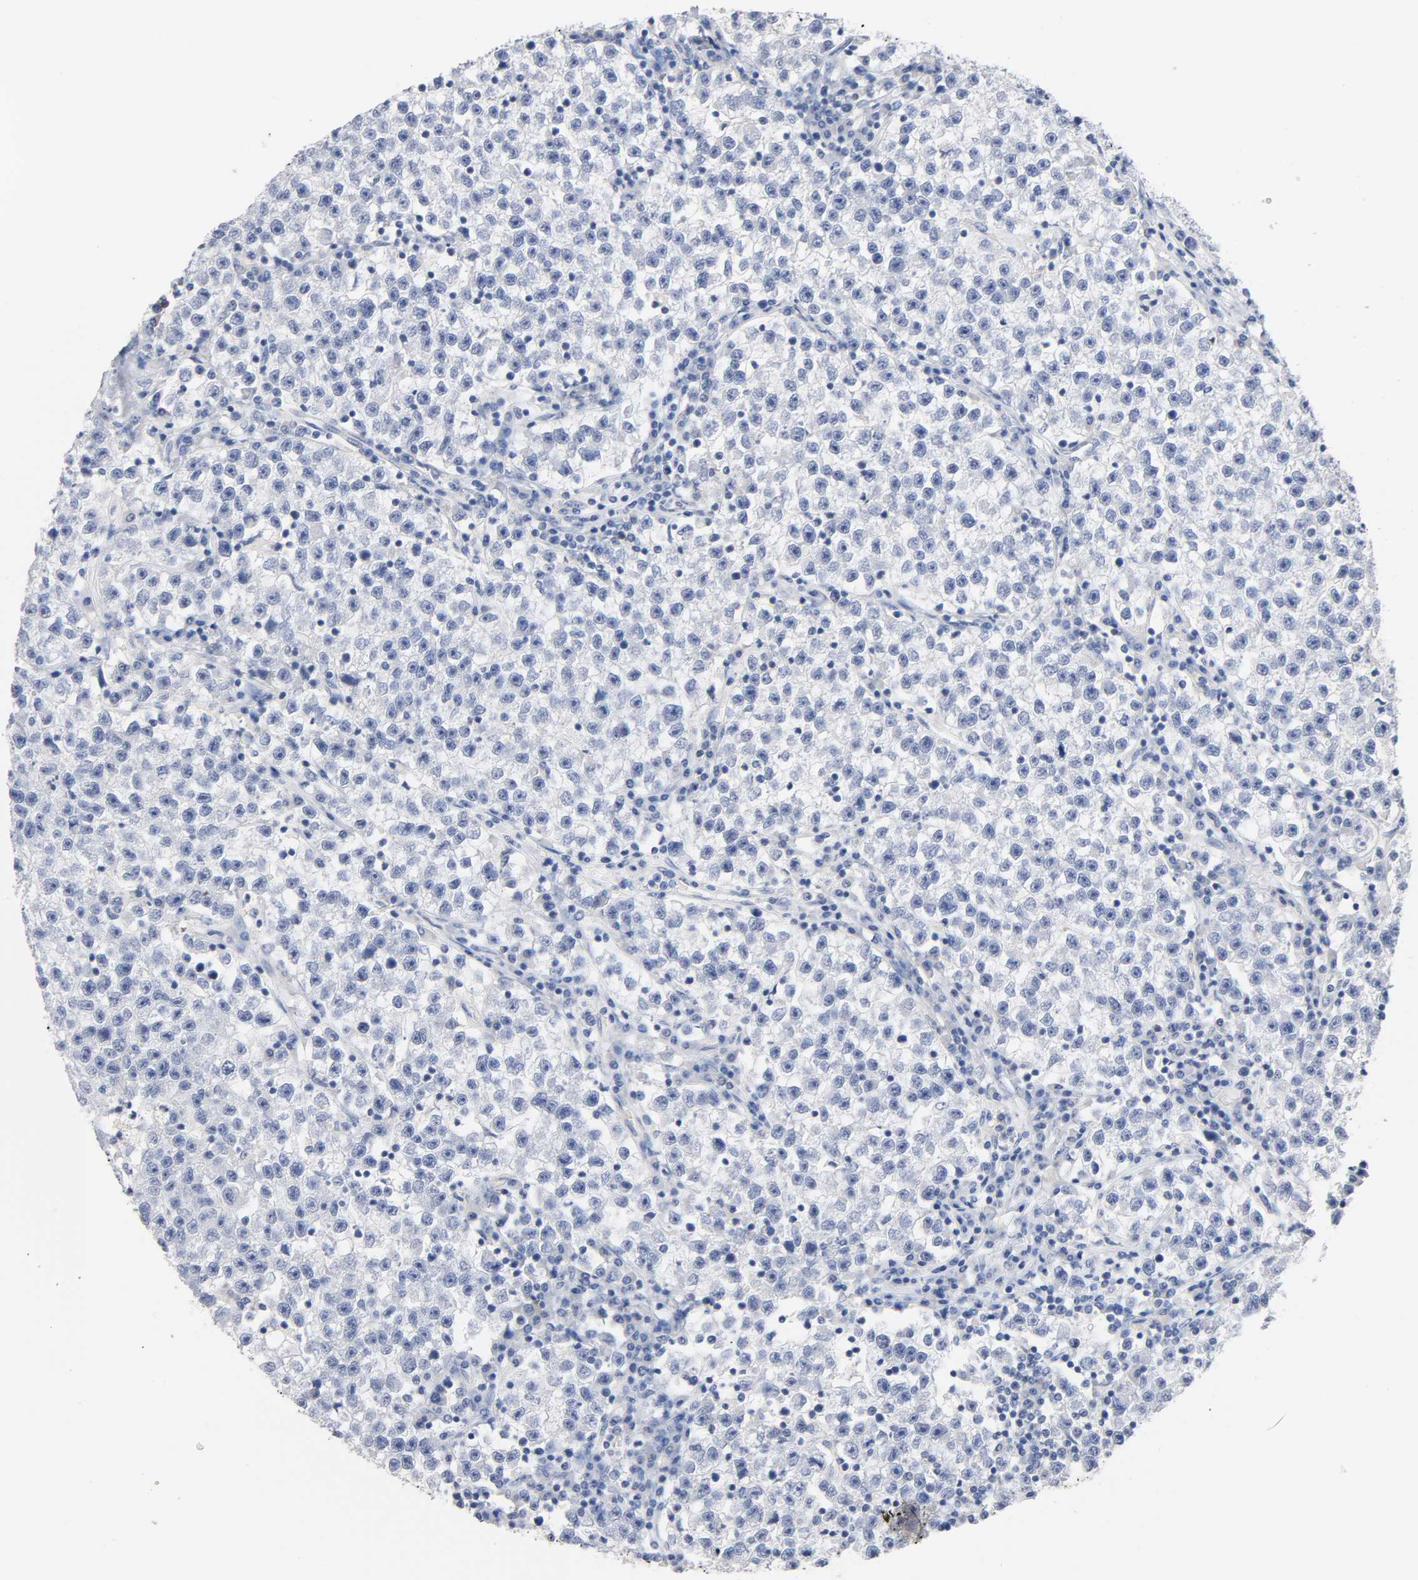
{"staining": {"intensity": "negative", "quantity": "none", "location": "none"}, "tissue": "testis cancer", "cell_type": "Tumor cells", "image_type": "cancer", "snomed": [{"axis": "morphology", "description": "Seminoma, NOS"}, {"axis": "topography", "description": "Testis"}], "caption": "The image exhibits no staining of tumor cells in testis seminoma.", "gene": "MALT1", "patient": {"sex": "male", "age": 22}}